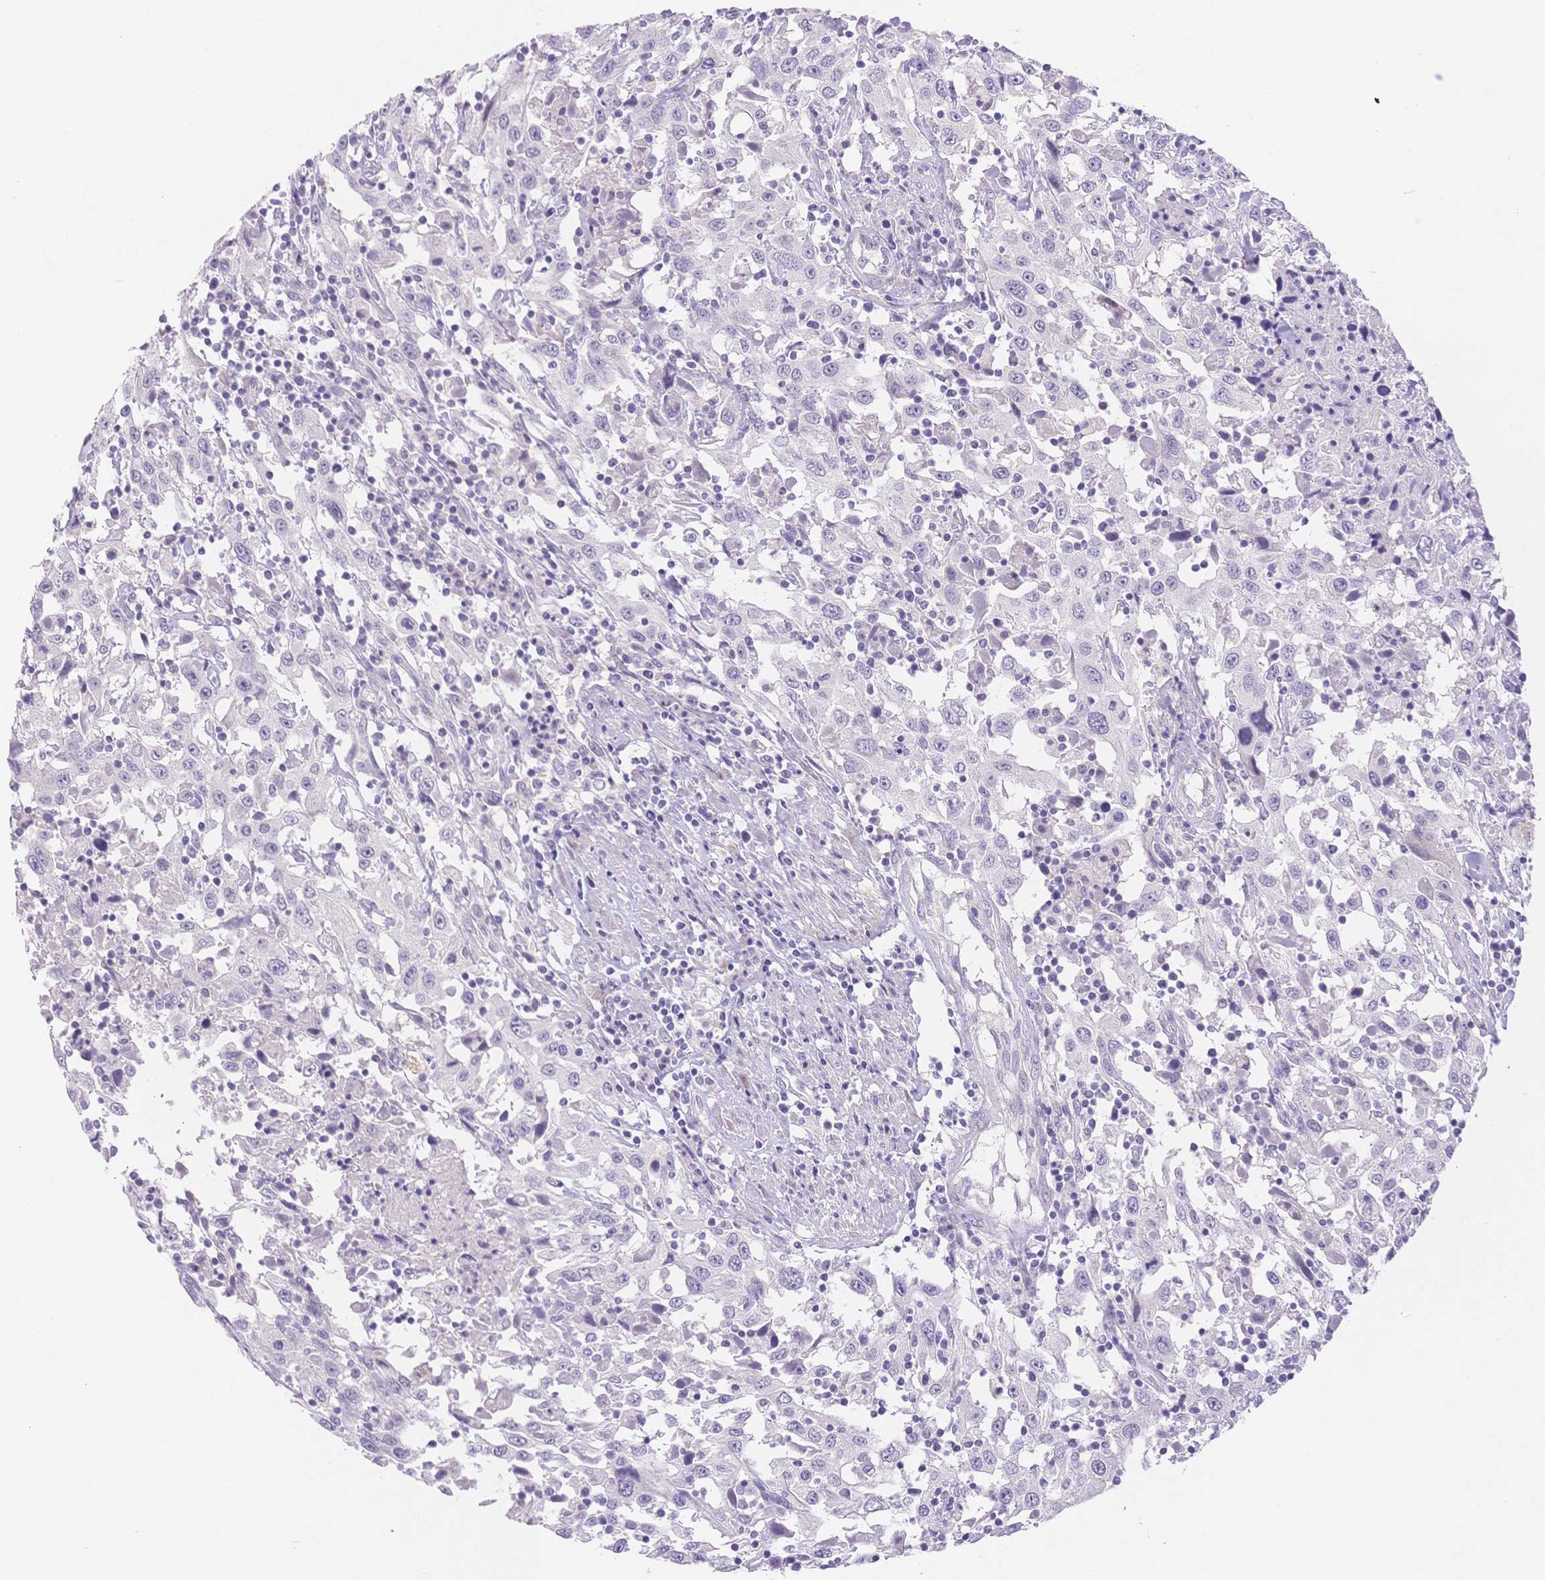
{"staining": {"intensity": "negative", "quantity": "none", "location": "none"}, "tissue": "urothelial cancer", "cell_type": "Tumor cells", "image_type": "cancer", "snomed": [{"axis": "morphology", "description": "Urothelial carcinoma, High grade"}, {"axis": "topography", "description": "Urinary bladder"}], "caption": "The immunohistochemistry photomicrograph has no significant positivity in tumor cells of urothelial cancer tissue. (IHC, brightfield microscopy, high magnification).", "gene": "MYOM1", "patient": {"sex": "male", "age": 61}}